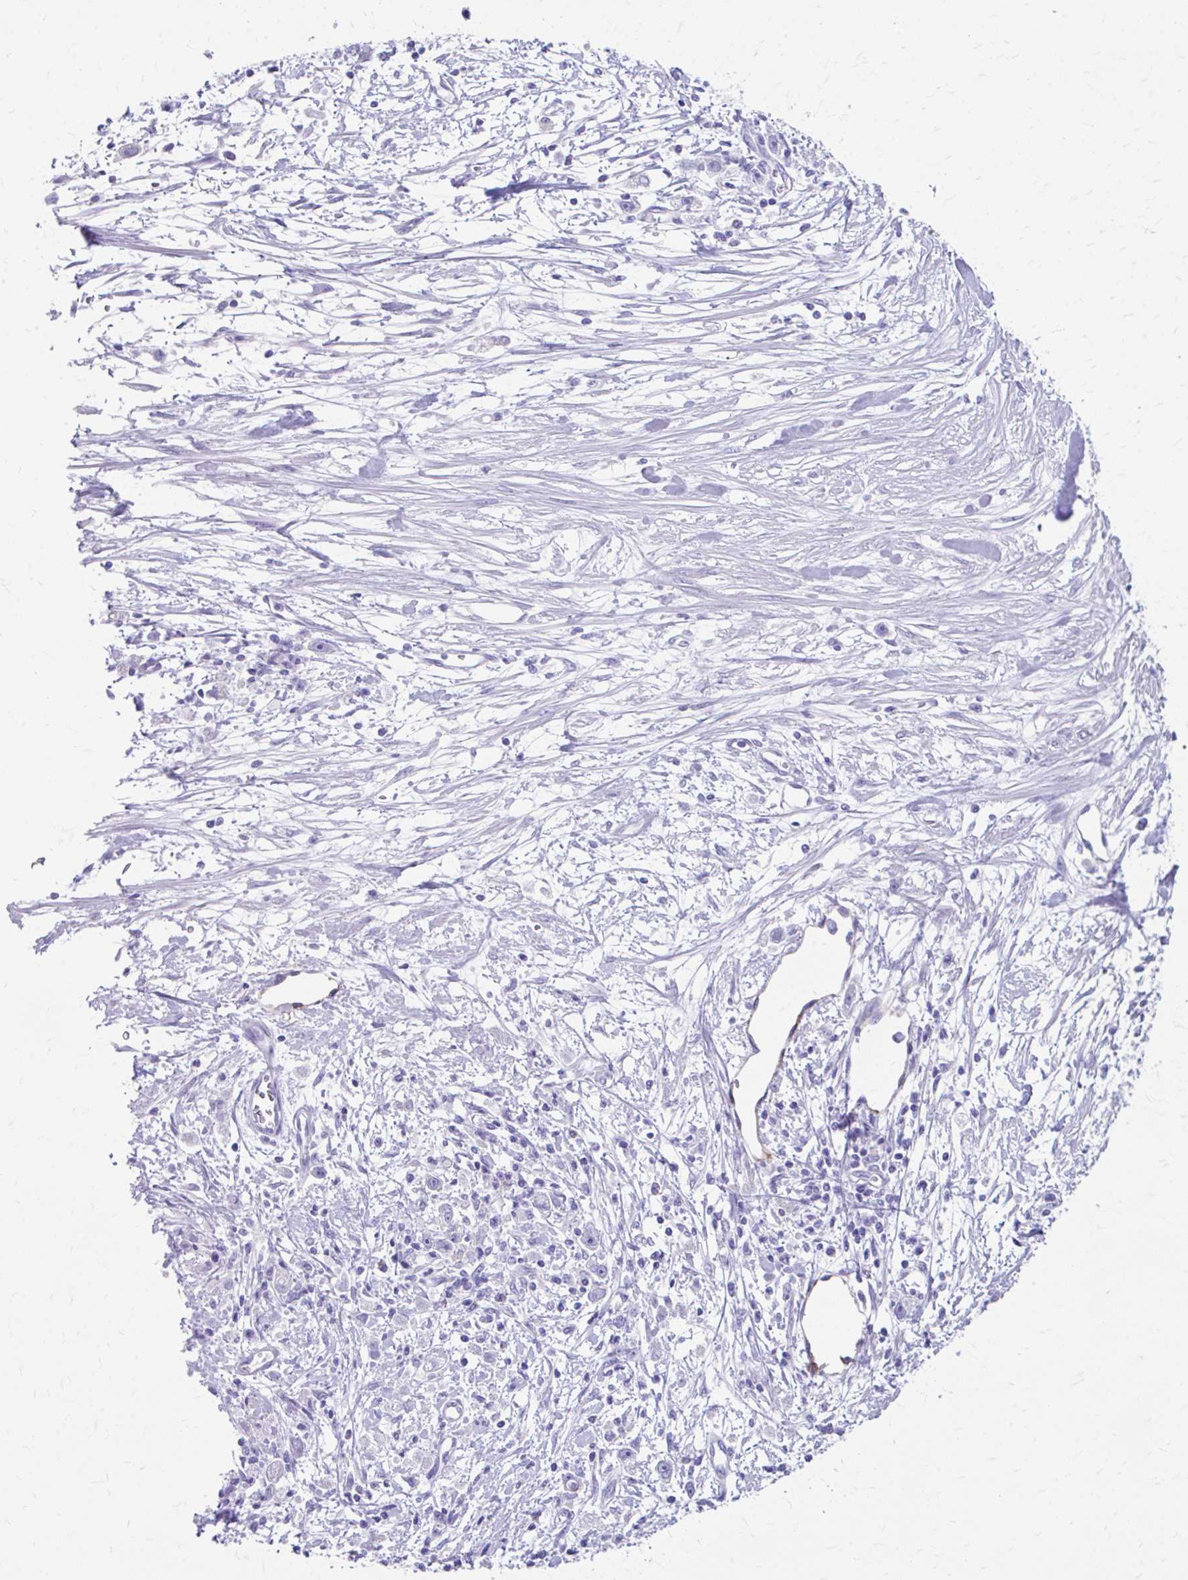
{"staining": {"intensity": "negative", "quantity": "none", "location": "none"}, "tissue": "stomach cancer", "cell_type": "Tumor cells", "image_type": "cancer", "snomed": [{"axis": "morphology", "description": "Adenocarcinoma, NOS"}, {"axis": "topography", "description": "Stomach"}], "caption": "Tumor cells show no significant protein staining in adenocarcinoma (stomach).", "gene": "KRIT1", "patient": {"sex": "female", "age": 59}}